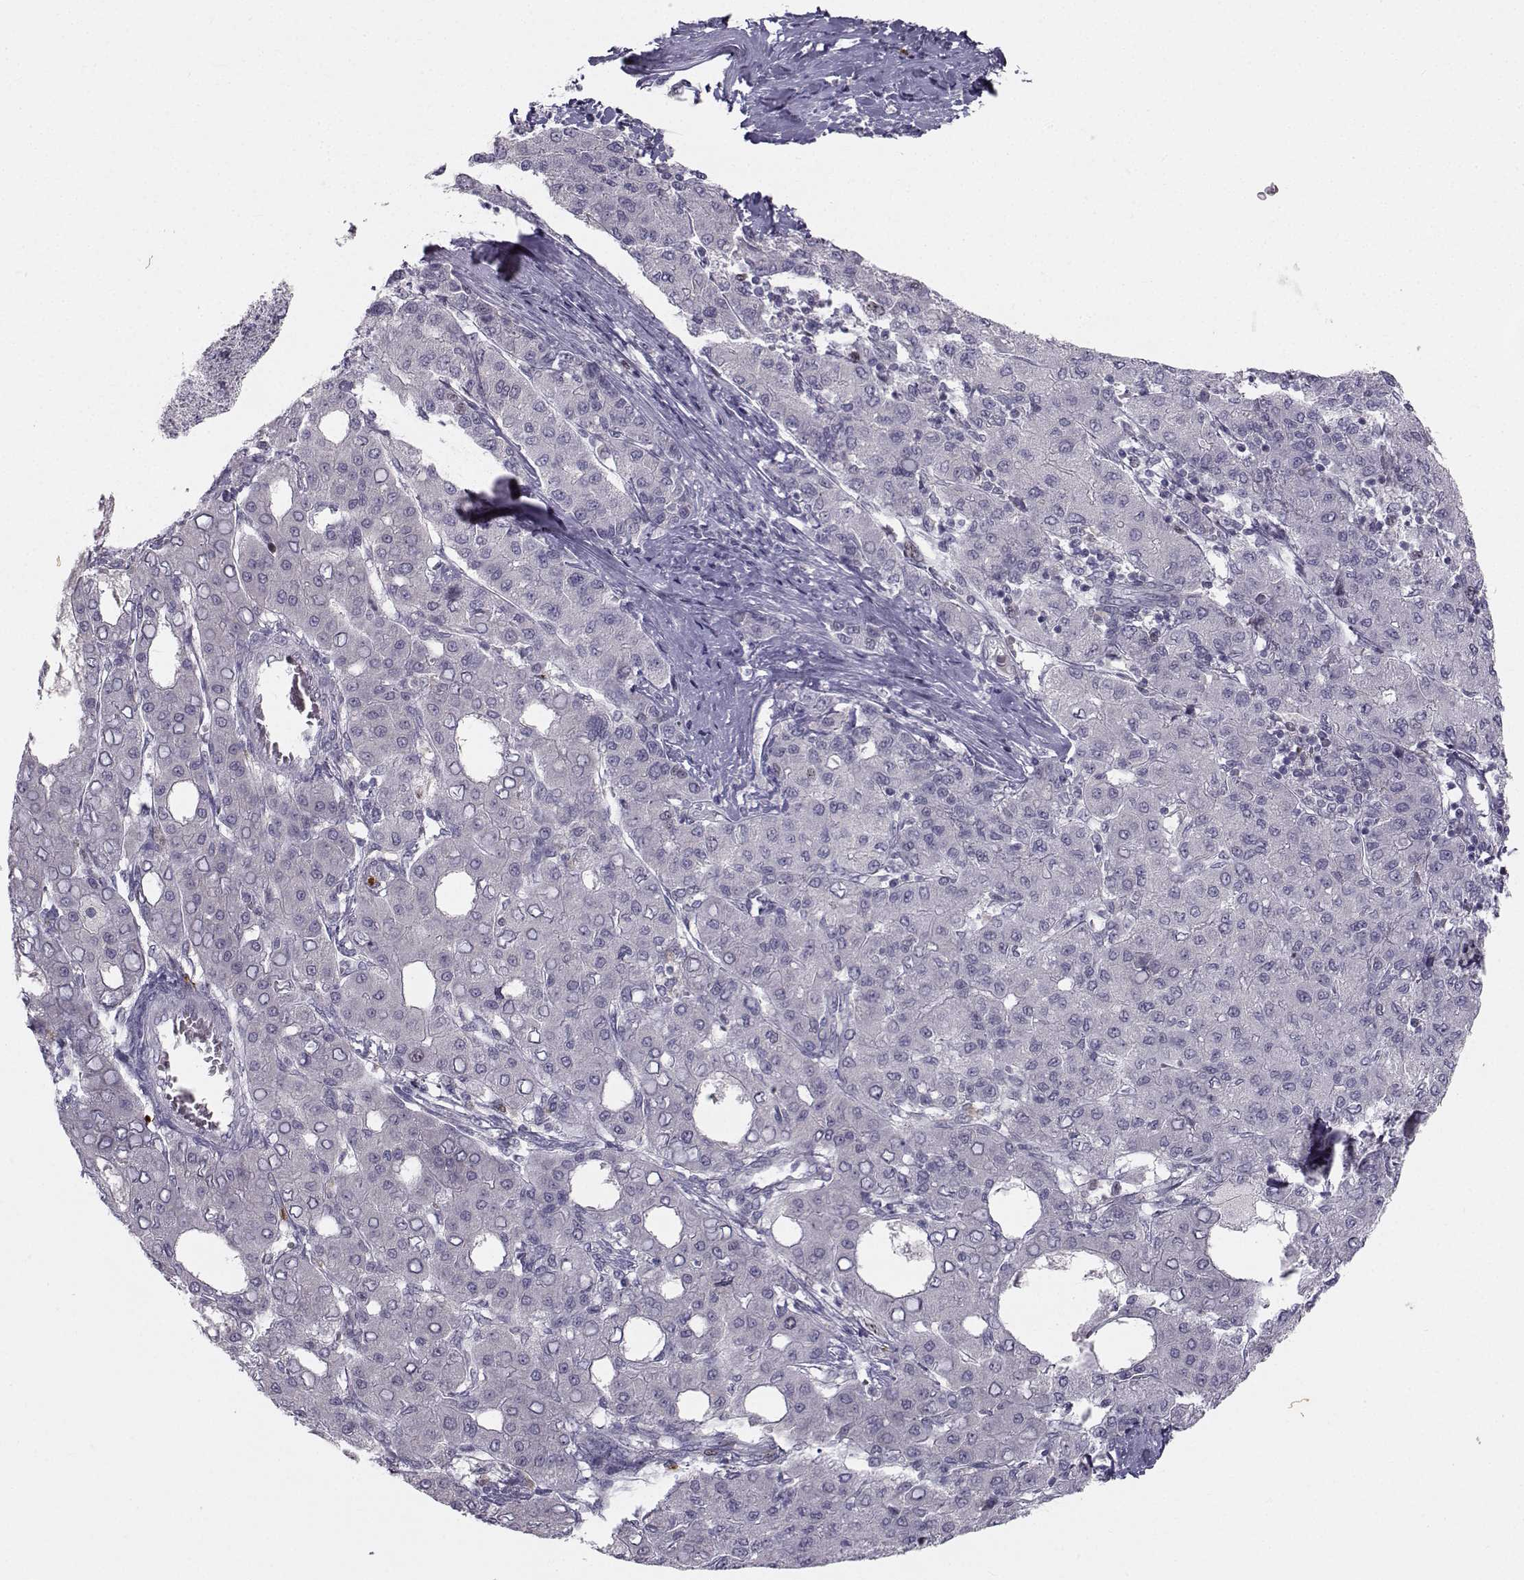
{"staining": {"intensity": "weak", "quantity": "<25%", "location": "nuclear"}, "tissue": "liver cancer", "cell_type": "Tumor cells", "image_type": "cancer", "snomed": [{"axis": "morphology", "description": "Carcinoma, Hepatocellular, NOS"}, {"axis": "topography", "description": "Liver"}], "caption": "Hepatocellular carcinoma (liver) stained for a protein using immunohistochemistry (IHC) demonstrates no expression tumor cells.", "gene": "LRP8", "patient": {"sex": "male", "age": 65}}